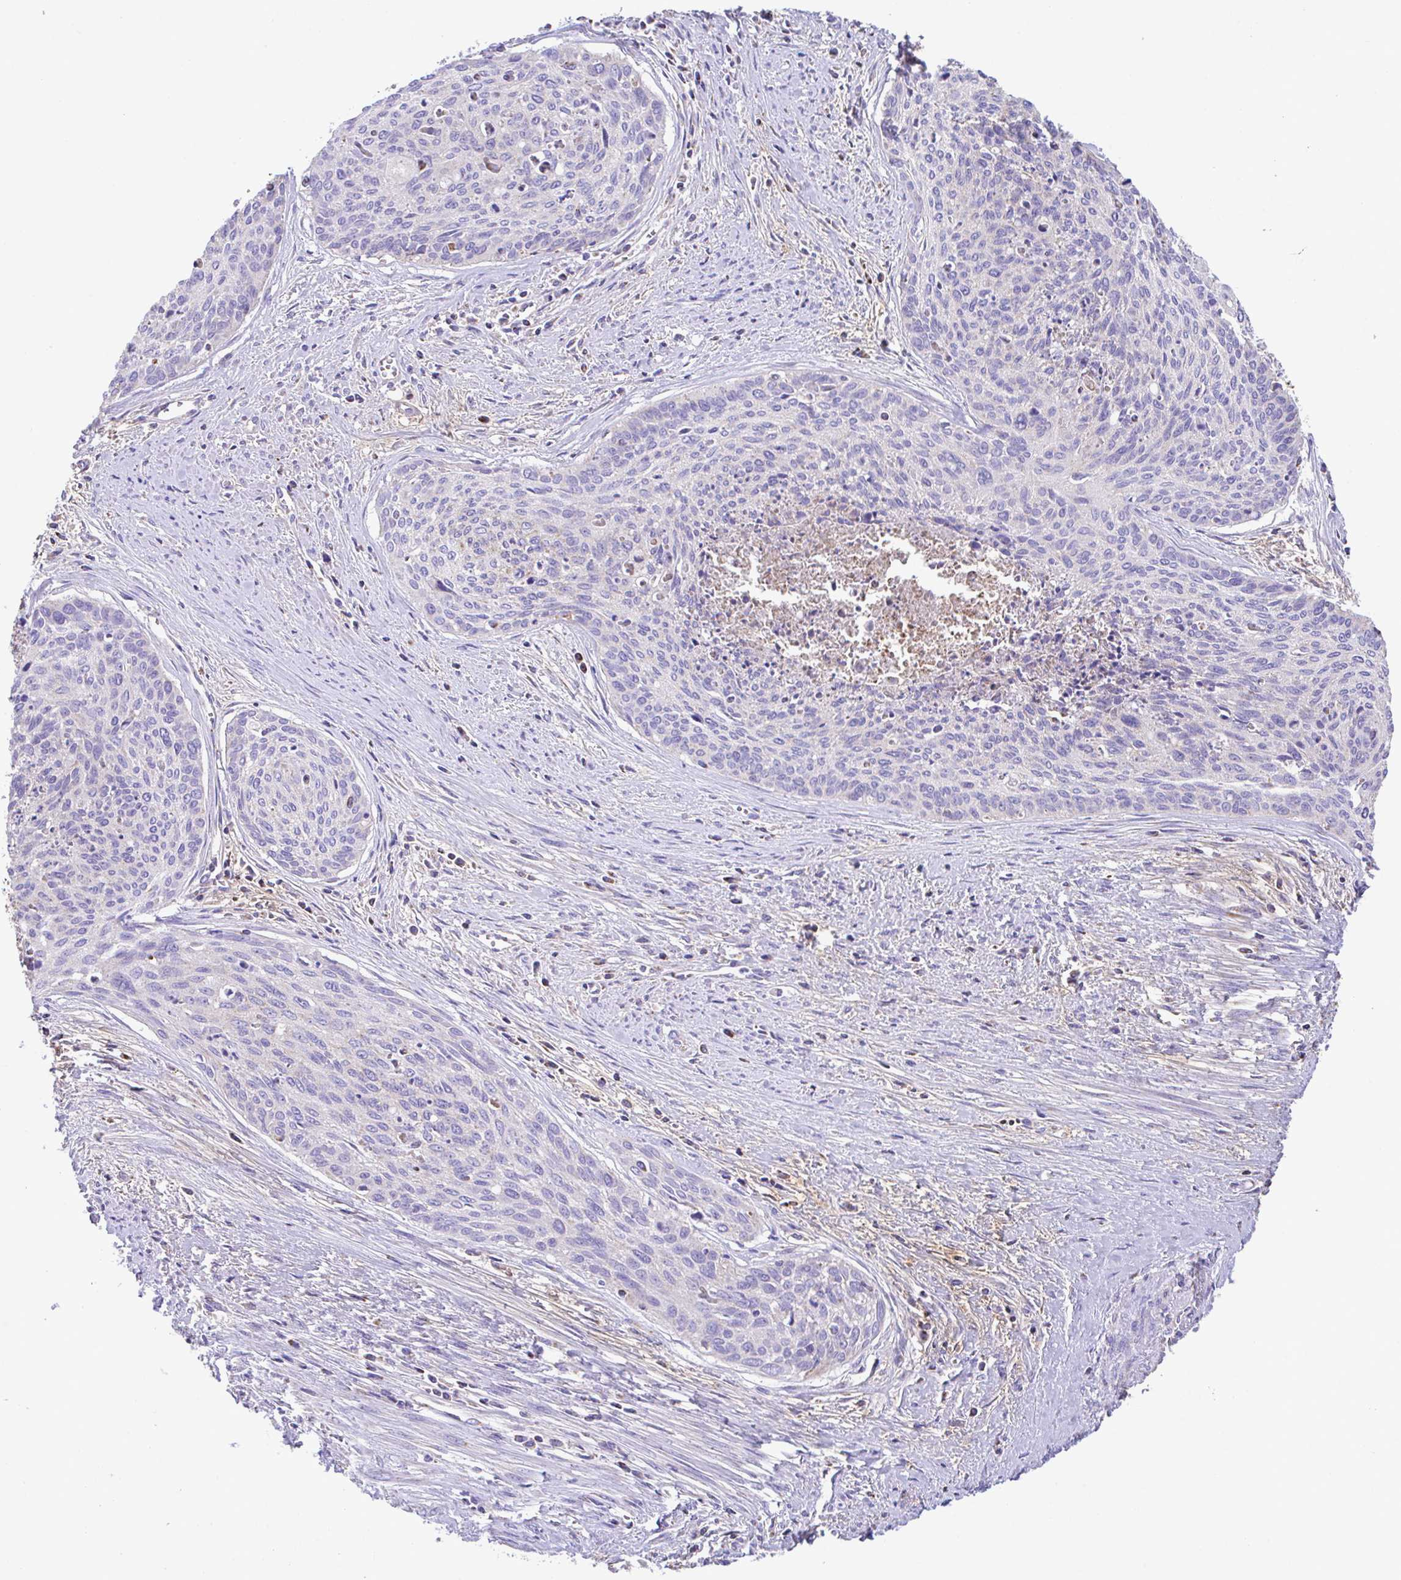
{"staining": {"intensity": "negative", "quantity": "none", "location": "none"}, "tissue": "cervical cancer", "cell_type": "Tumor cells", "image_type": "cancer", "snomed": [{"axis": "morphology", "description": "Squamous cell carcinoma, NOS"}, {"axis": "topography", "description": "Cervix"}], "caption": "High power microscopy photomicrograph of an immunohistochemistry (IHC) photomicrograph of squamous cell carcinoma (cervical), revealing no significant staining in tumor cells. (DAB (3,3'-diaminobenzidine) immunohistochemistry visualized using brightfield microscopy, high magnification).", "gene": "PCMTD2", "patient": {"sex": "female", "age": 55}}